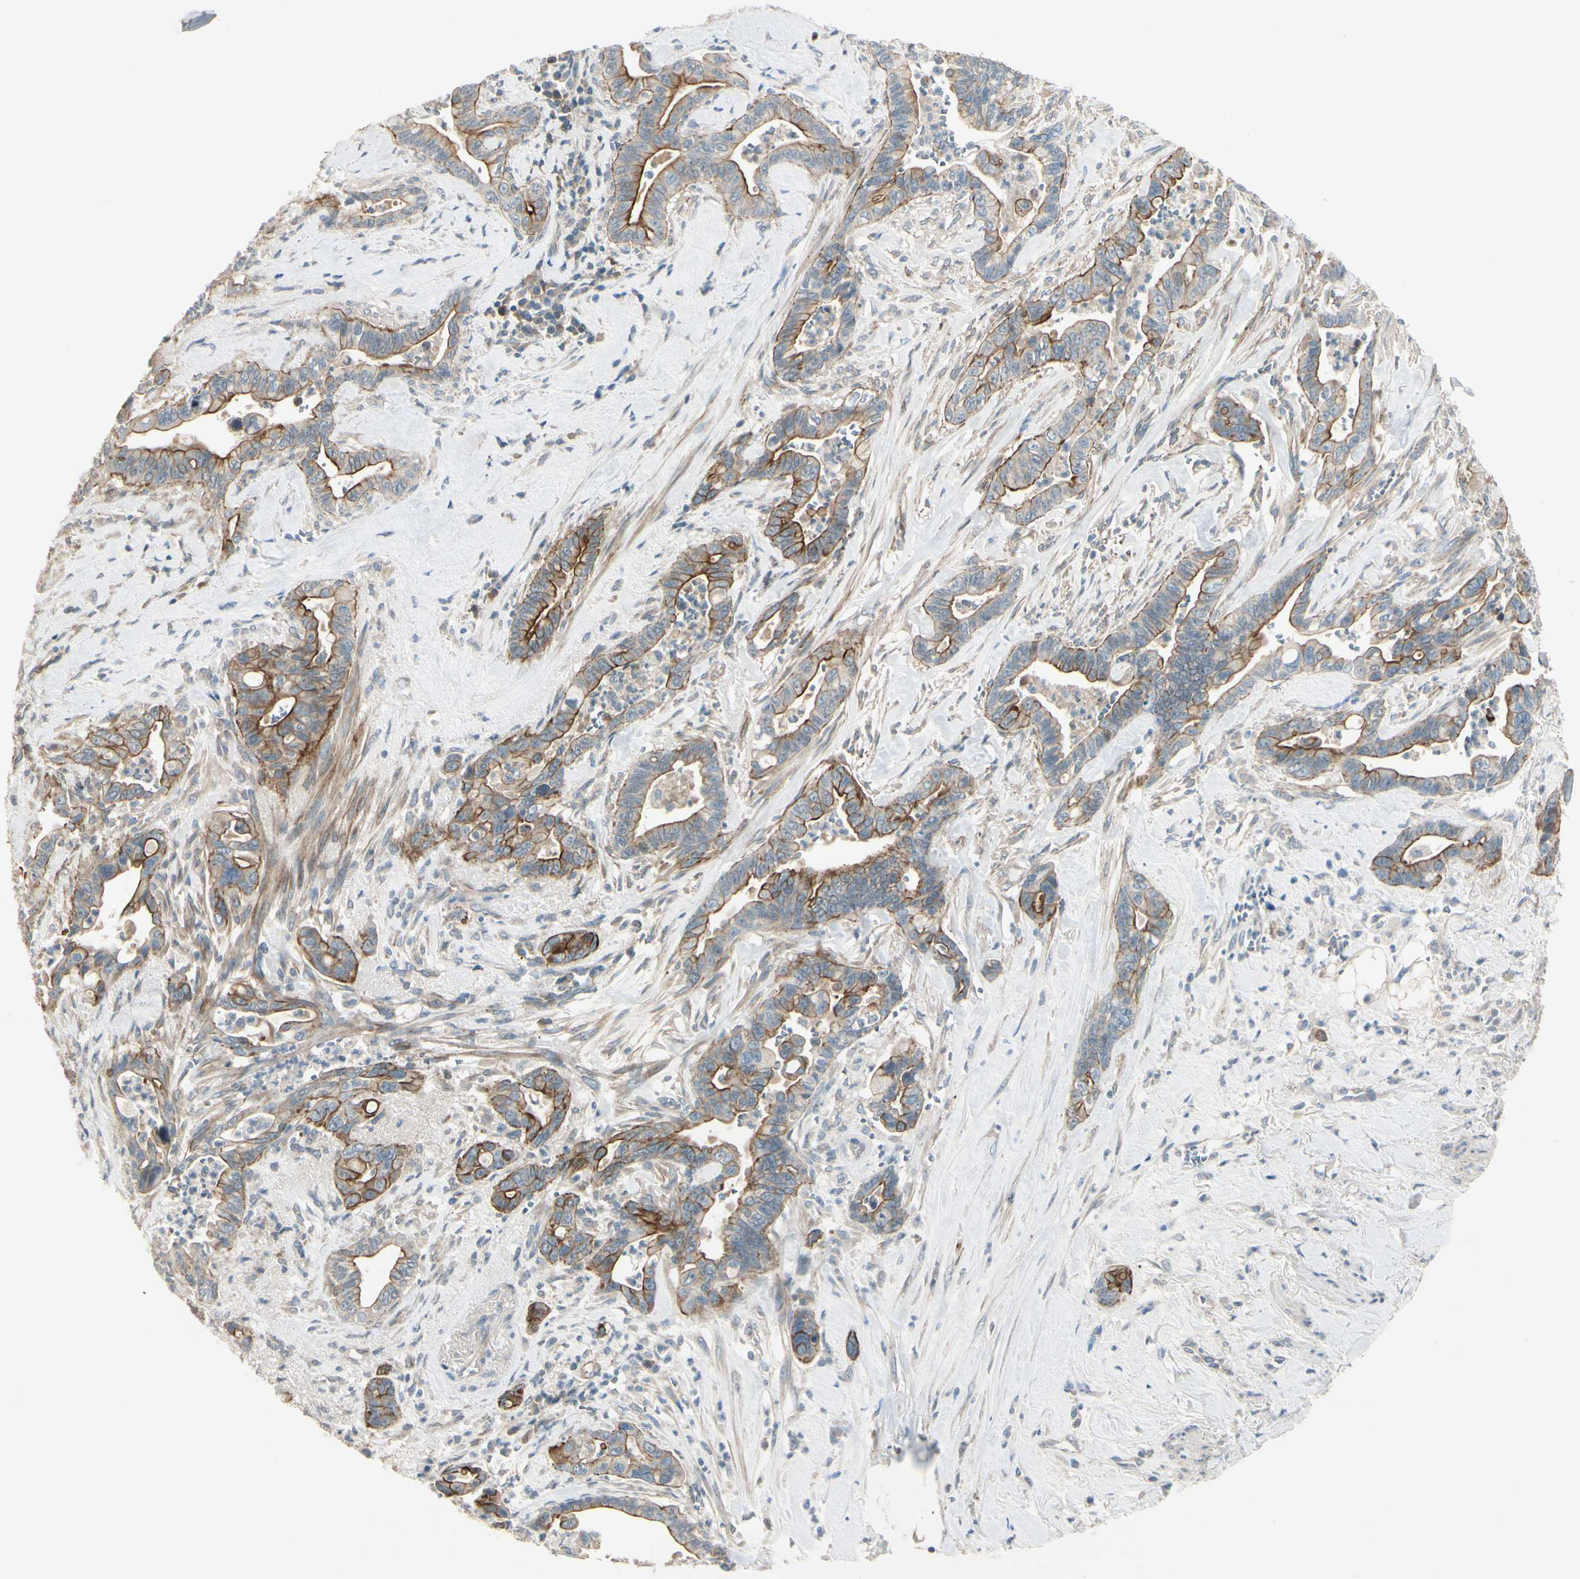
{"staining": {"intensity": "strong", "quantity": ">75%", "location": "cytoplasmic/membranous"}, "tissue": "pancreatic cancer", "cell_type": "Tumor cells", "image_type": "cancer", "snomed": [{"axis": "morphology", "description": "Adenocarcinoma, NOS"}, {"axis": "topography", "description": "Pancreas"}], "caption": "DAB (3,3'-diaminobenzidine) immunohistochemical staining of human pancreatic cancer (adenocarcinoma) shows strong cytoplasmic/membranous protein expression in about >75% of tumor cells.", "gene": "PPP3CB", "patient": {"sex": "male", "age": 70}}